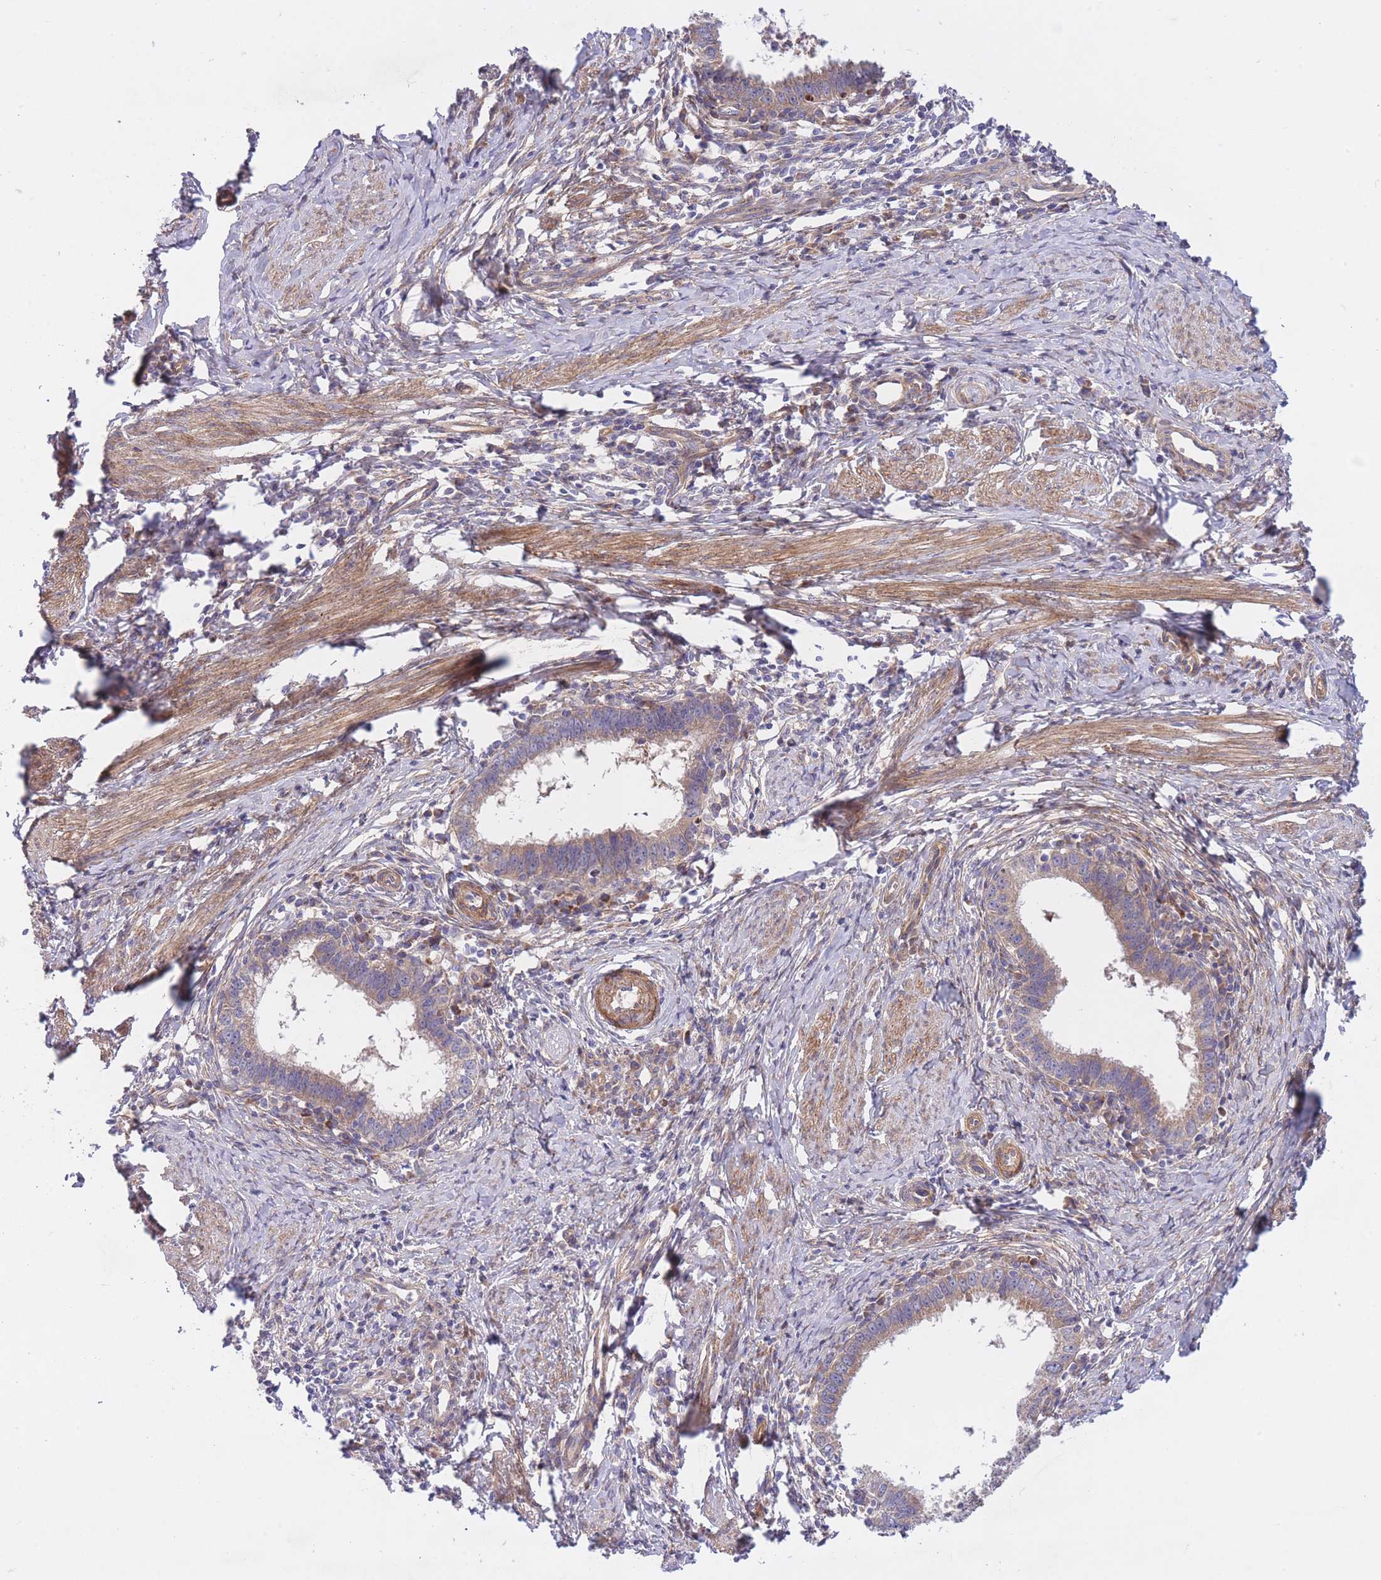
{"staining": {"intensity": "weak", "quantity": ">75%", "location": "cytoplasmic/membranous"}, "tissue": "cervical cancer", "cell_type": "Tumor cells", "image_type": "cancer", "snomed": [{"axis": "morphology", "description": "Adenocarcinoma, NOS"}, {"axis": "topography", "description": "Cervix"}], "caption": "Immunohistochemical staining of human cervical cancer (adenocarcinoma) reveals weak cytoplasmic/membranous protein positivity in about >75% of tumor cells. Immunohistochemistry (ihc) stains the protein of interest in brown and the nuclei are stained blue.", "gene": "CHAC1", "patient": {"sex": "female", "age": 36}}